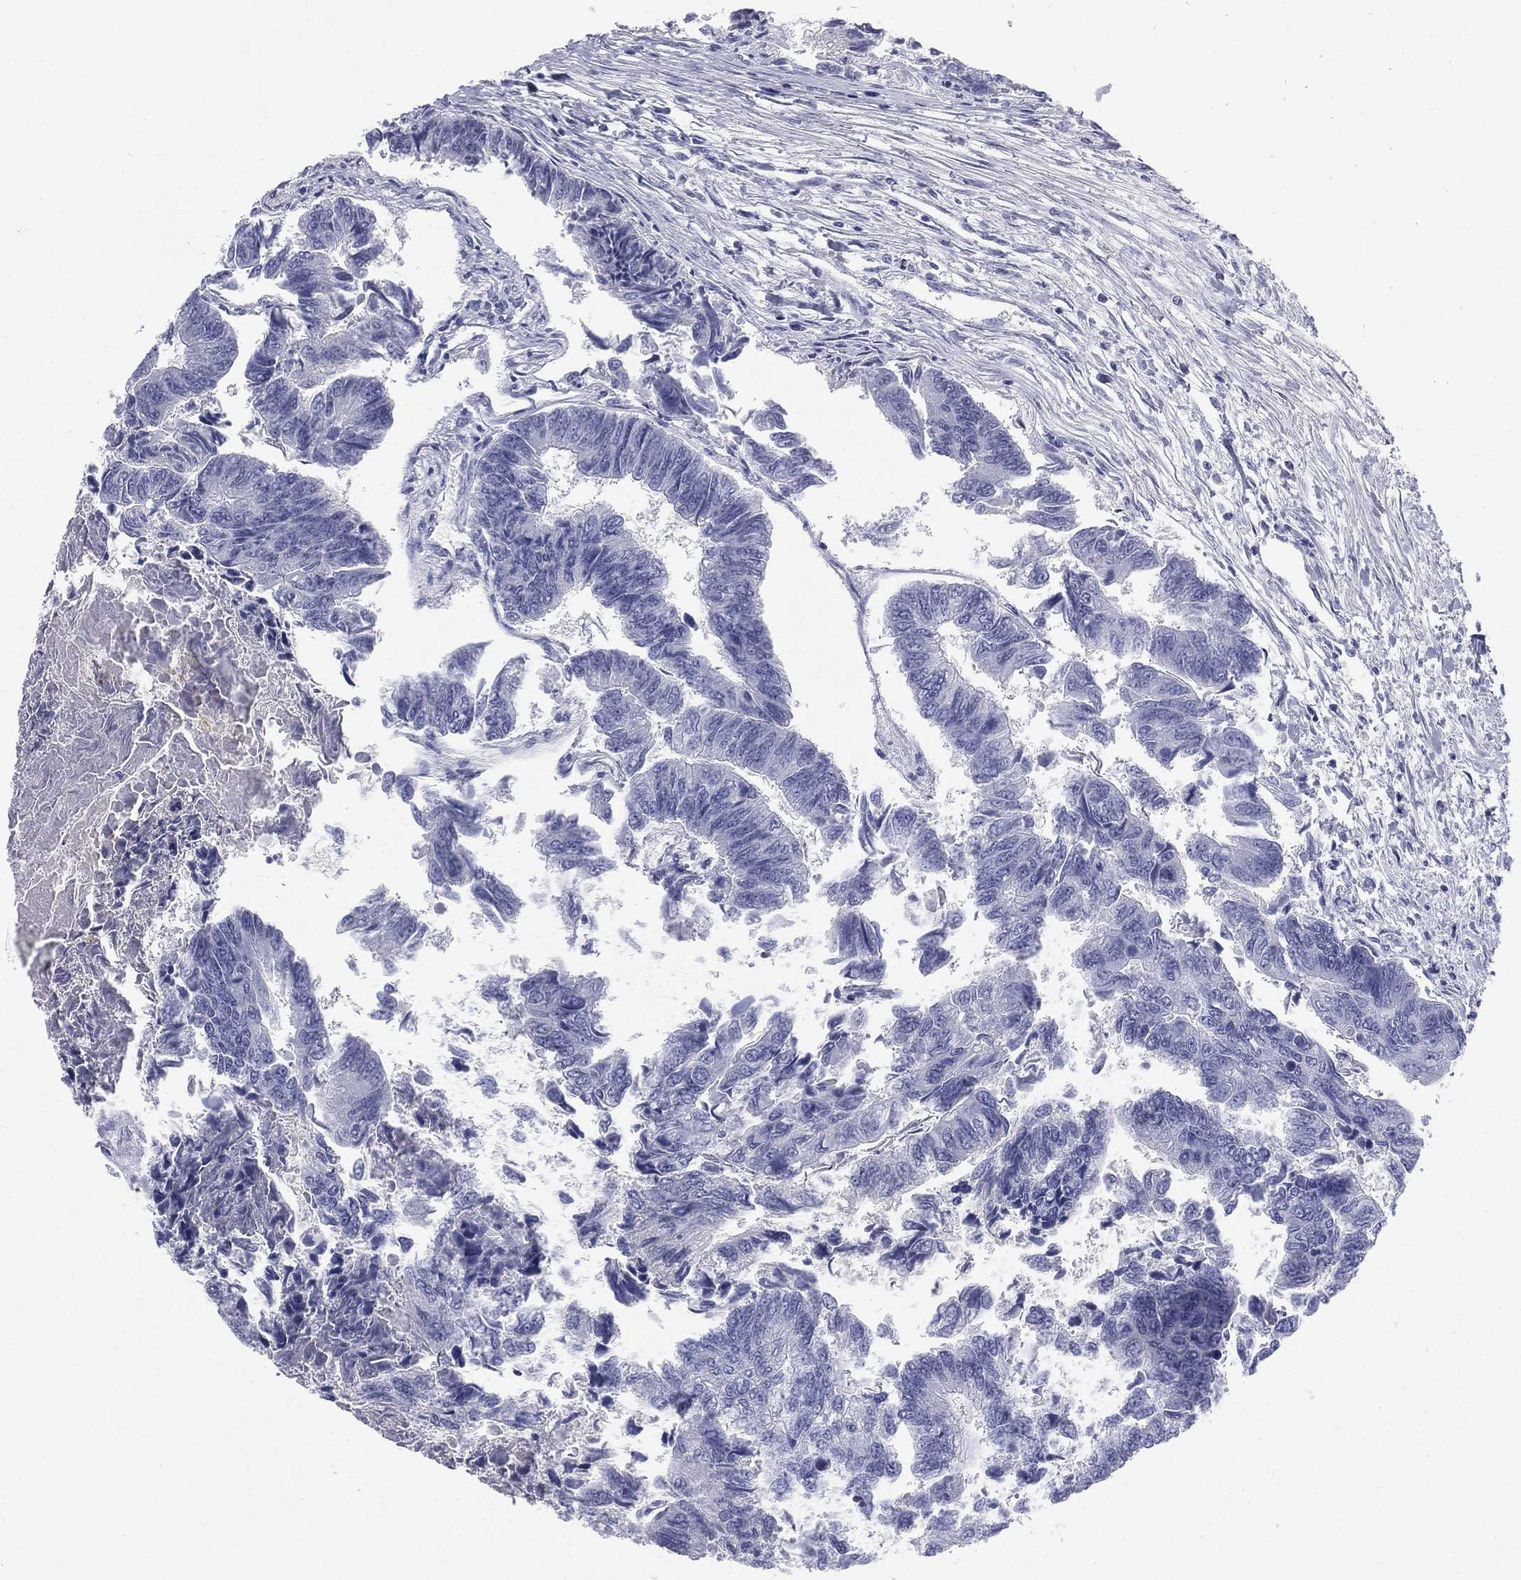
{"staining": {"intensity": "negative", "quantity": "none", "location": "none"}, "tissue": "colorectal cancer", "cell_type": "Tumor cells", "image_type": "cancer", "snomed": [{"axis": "morphology", "description": "Adenocarcinoma, NOS"}, {"axis": "topography", "description": "Colon"}], "caption": "The immunohistochemistry histopathology image has no significant expression in tumor cells of colorectal cancer tissue.", "gene": "HP", "patient": {"sex": "female", "age": 65}}